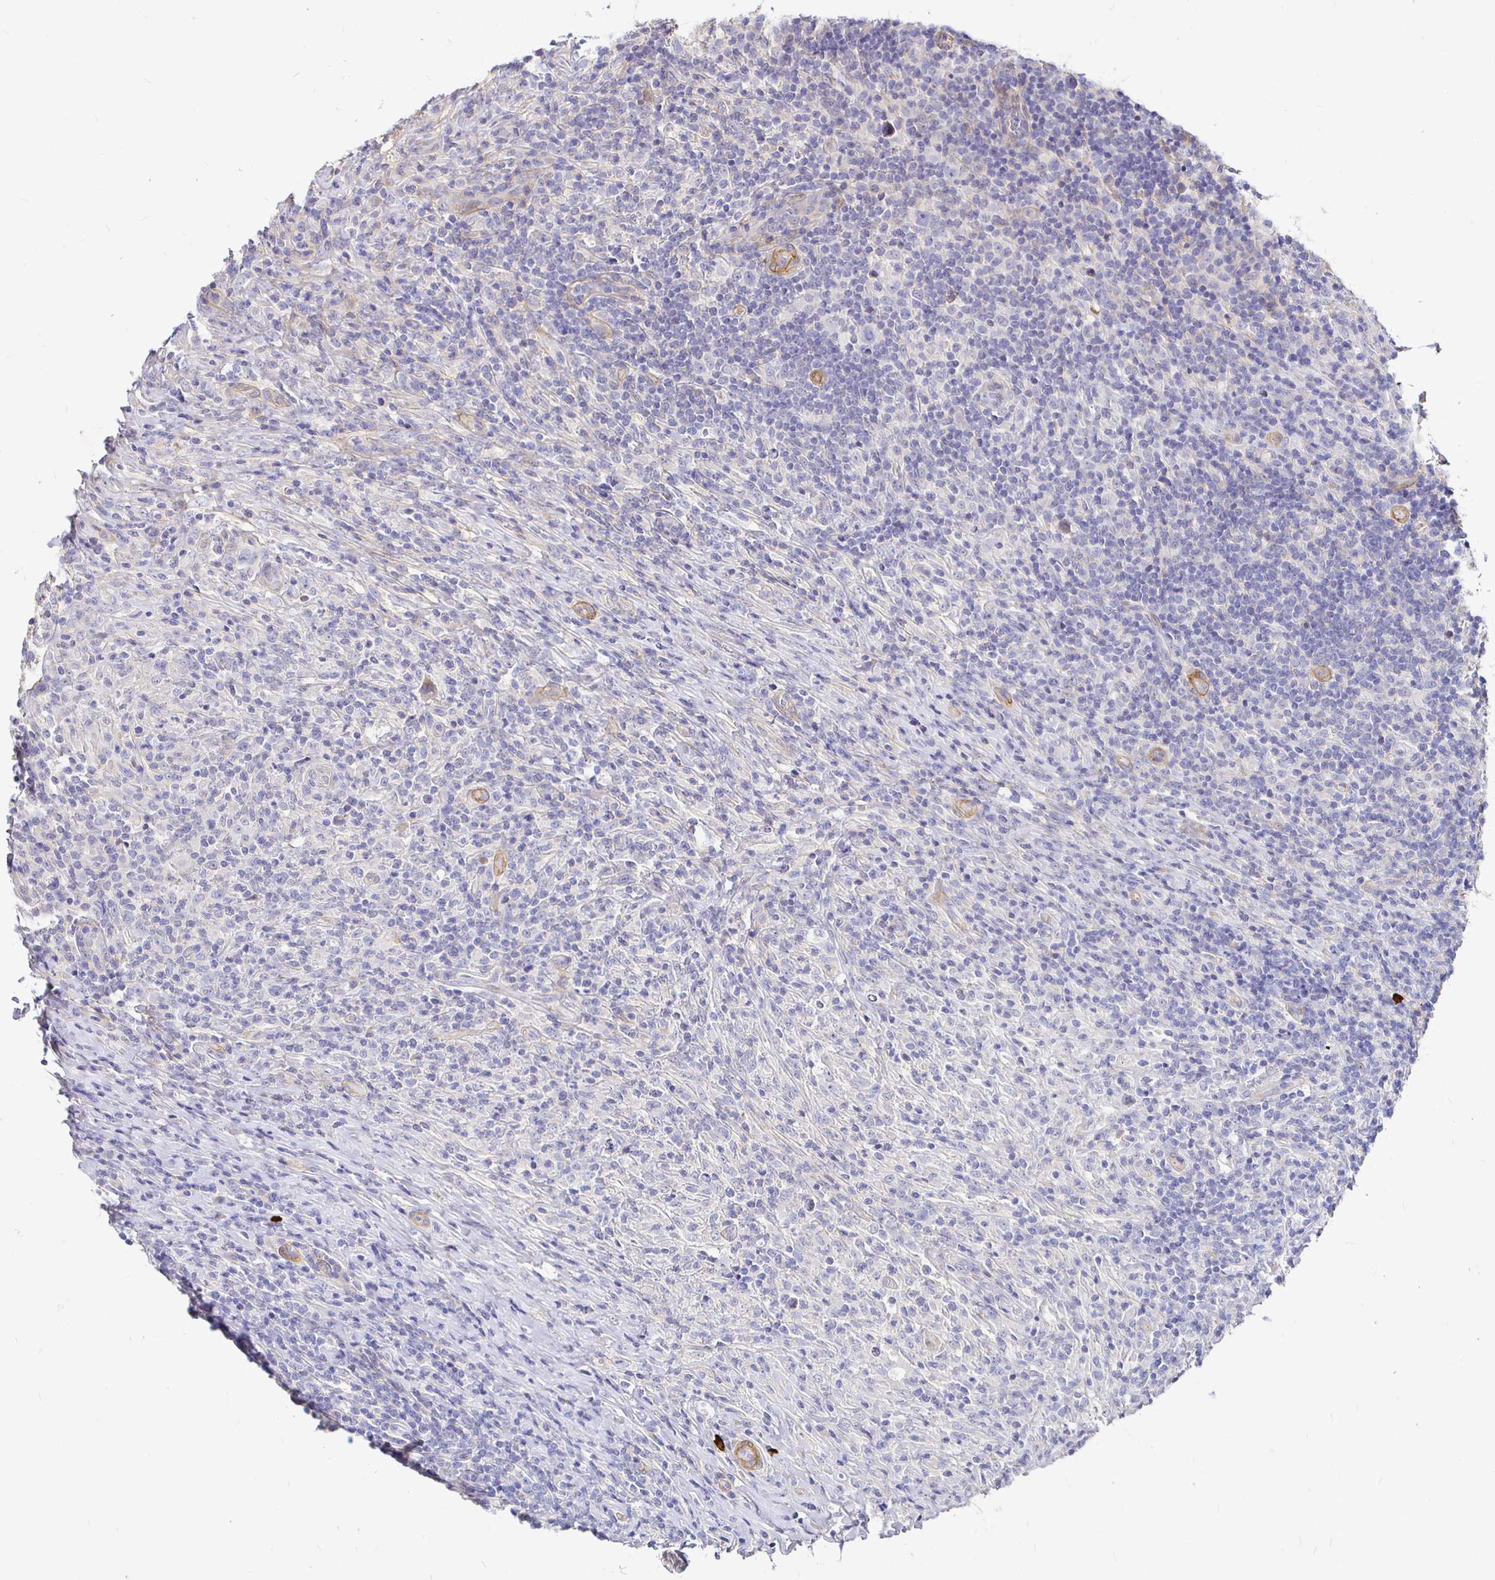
{"staining": {"intensity": "weak", "quantity": "25%-75%", "location": "cytoplasmic/membranous"}, "tissue": "lymphoma", "cell_type": "Tumor cells", "image_type": "cancer", "snomed": [{"axis": "morphology", "description": "Hodgkin's disease, NOS"}, {"axis": "topography", "description": "Lymph node"}], "caption": "Protein positivity by IHC reveals weak cytoplasmic/membranous expression in about 25%-75% of tumor cells in Hodgkin's disease. Nuclei are stained in blue.", "gene": "PALM2AKAP2", "patient": {"sex": "female", "age": 18}}